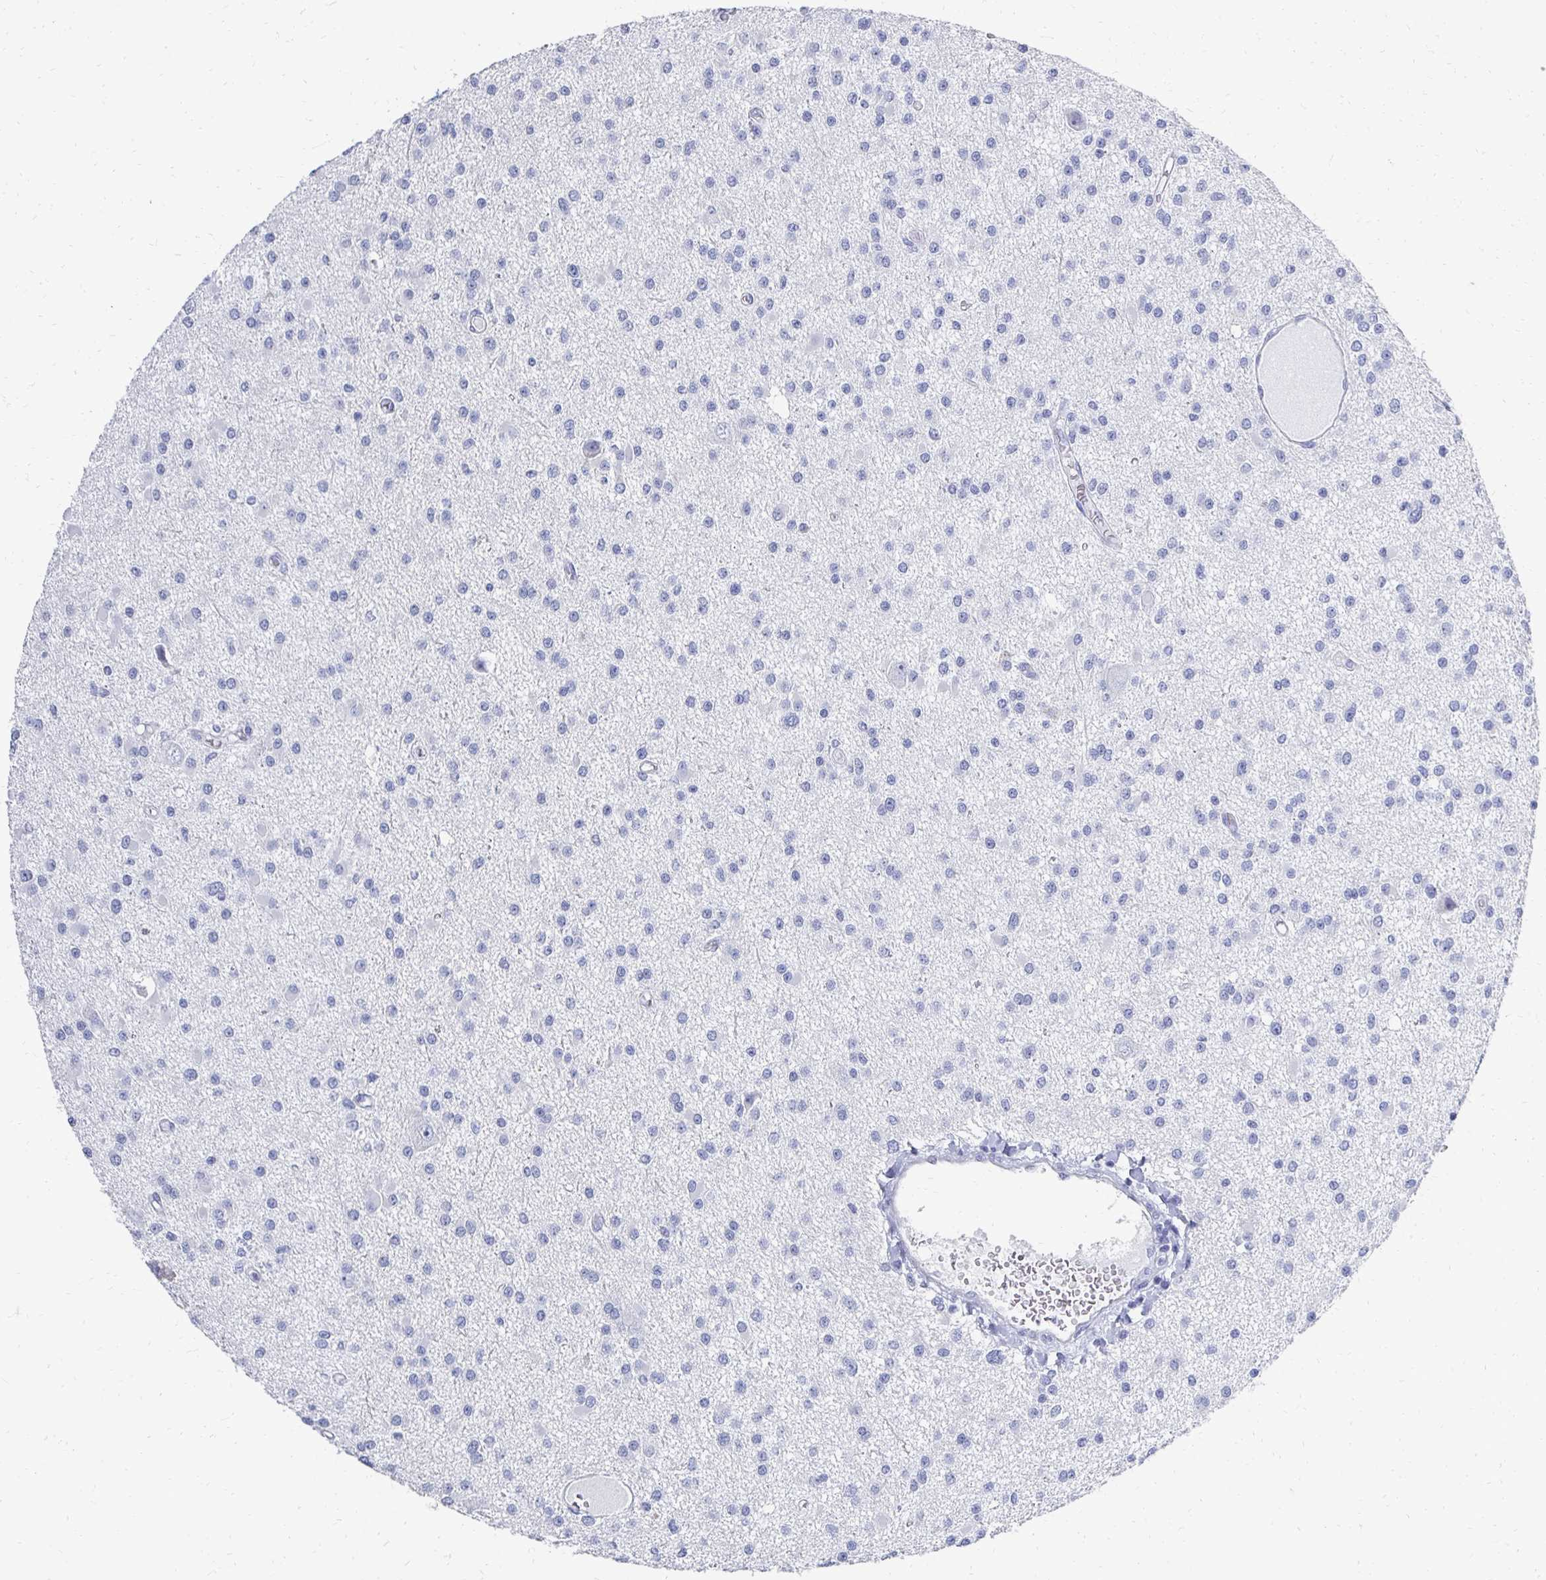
{"staining": {"intensity": "negative", "quantity": "none", "location": "none"}, "tissue": "glioma", "cell_type": "Tumor cells", "image_type": "cancer", "snomed": [{"axis": "morphology", "description": "Glioma, malignant, High grade"}, {"axis": "topography", "description": "Brain"}], "caption": "The IHC micrograph has no significant expression in tumor cells of malignant glioma (high-grade) tissue.", "gene": "SYCP3", "patient": {"sex": "male", "age": 54}}